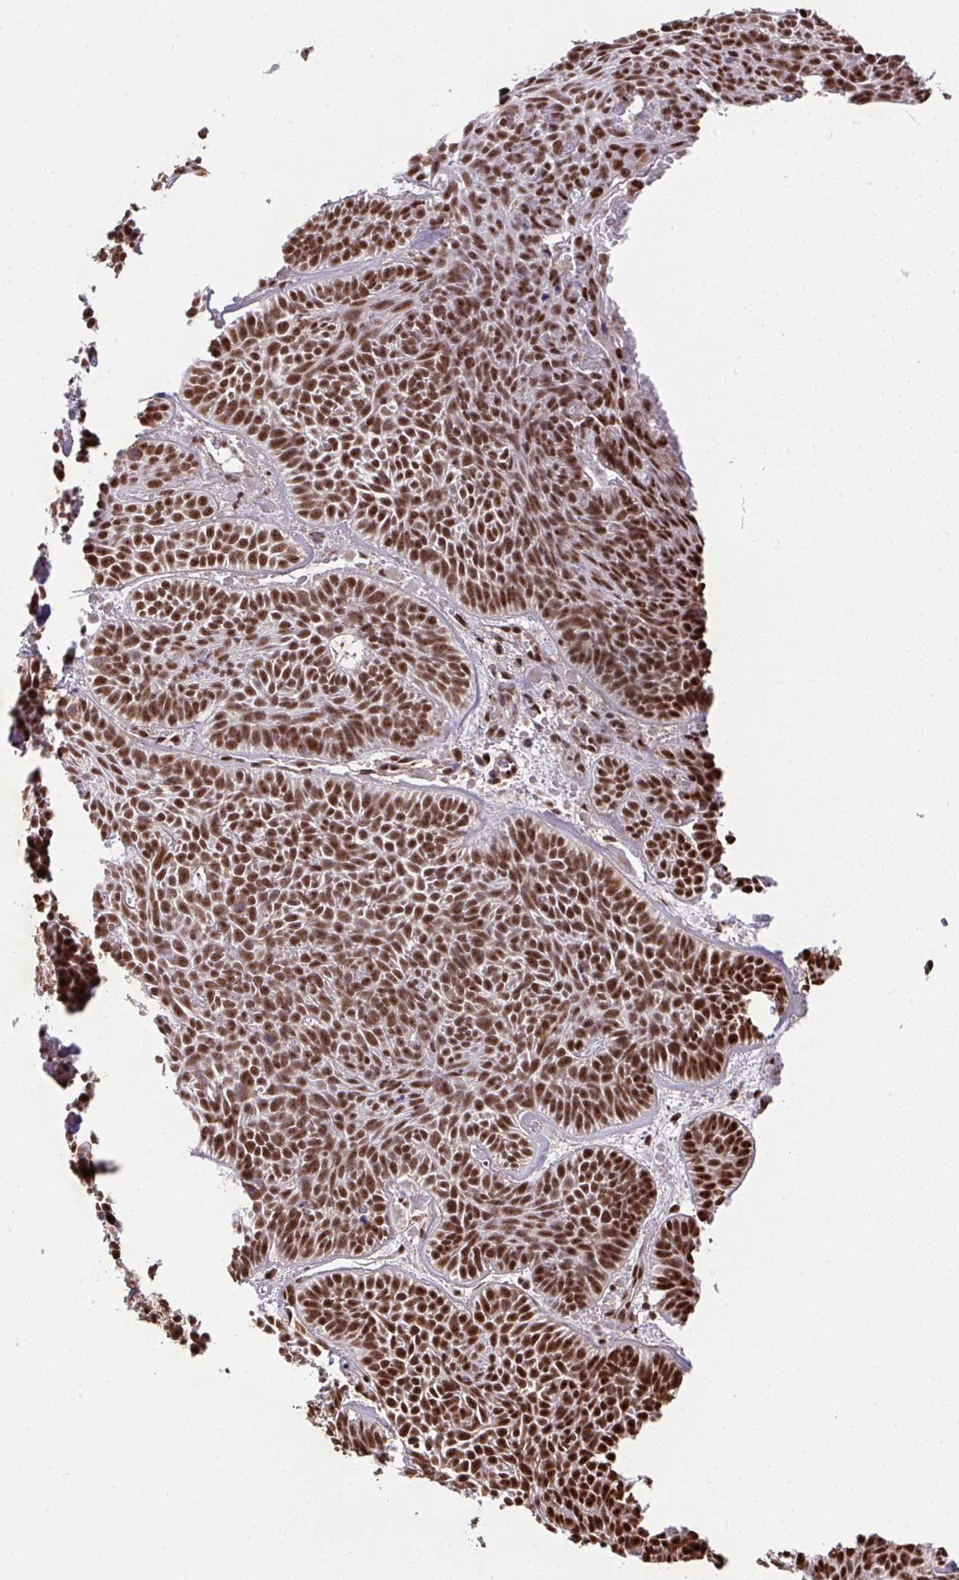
{"staining": {"intensity": "strong", "quantity": ">75%", "location": "nuclear"}, "tissue": "skin cancer", "cell_type": "Tumor cells", "image_type": "cancer", "snomed": [{"axis": "morphology", "description": "Basal cell carcinoma"}, {"axis": "topography", "description": "Skin"}], "caption": "Human skin cancer stained with a protein marker shows strong staining in tumor cells.", "gene": "PLK1", "patient": {"sex": "male", "age": 85}}